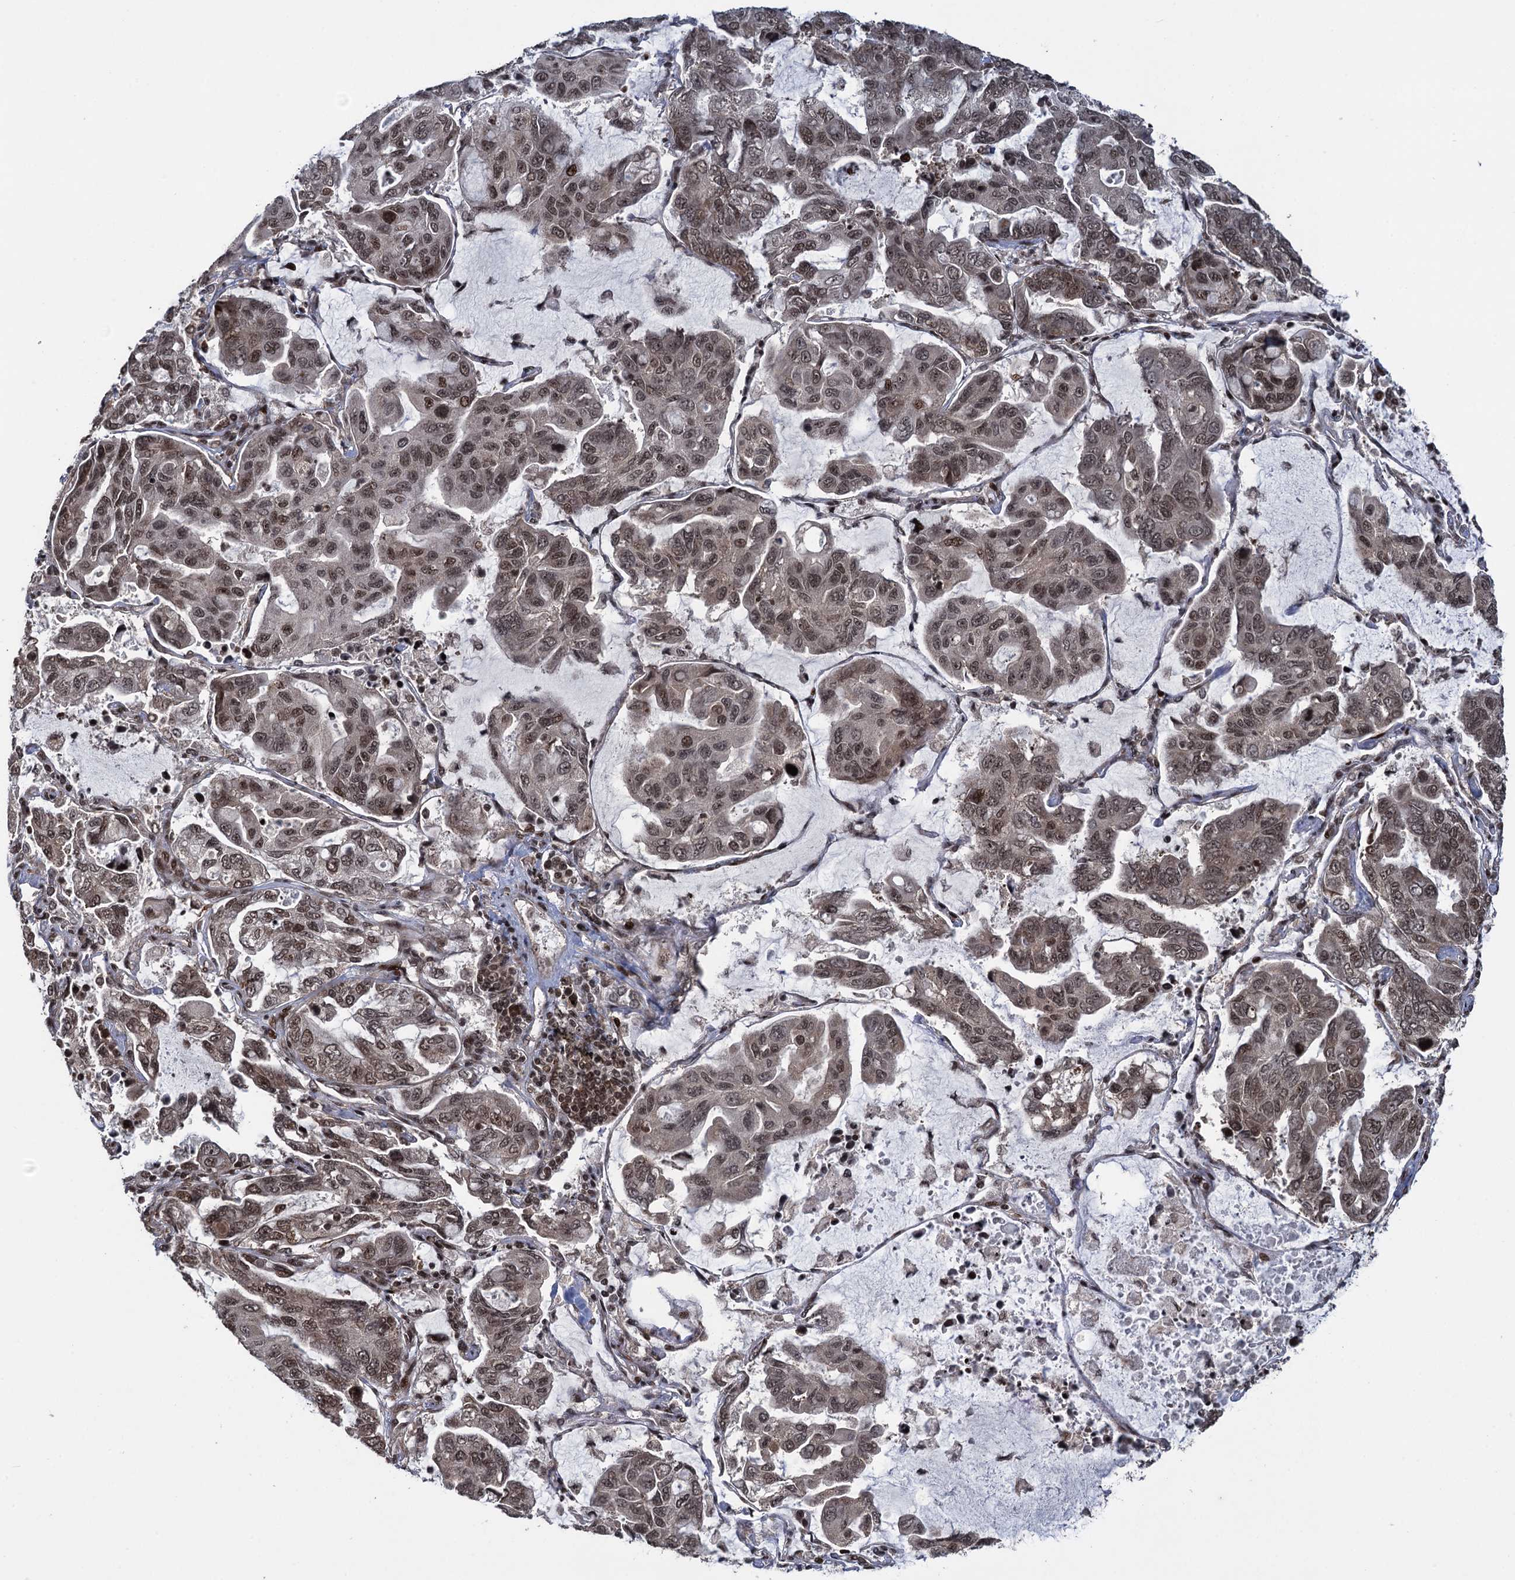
{"staining": {"intensity": "moderate", "quantity": ">75%", "location": "nuclear"}, "tissue": "lung cancer", "cell_type": "Tumor cells", "image_type": "cancer", "snomed": [{"axis": "morphology", "description": "Adenocarcinoma, NOS"}, {"axis": "topography", "description": "Lung"}], "caption": "Tumor cells reveal medium levels of moderate nuclear staining in approximately >75% of cells in human lung adenocarcinoma.", "gene": "ZNF169", "patient": {"sex": "male", "age": 64}}